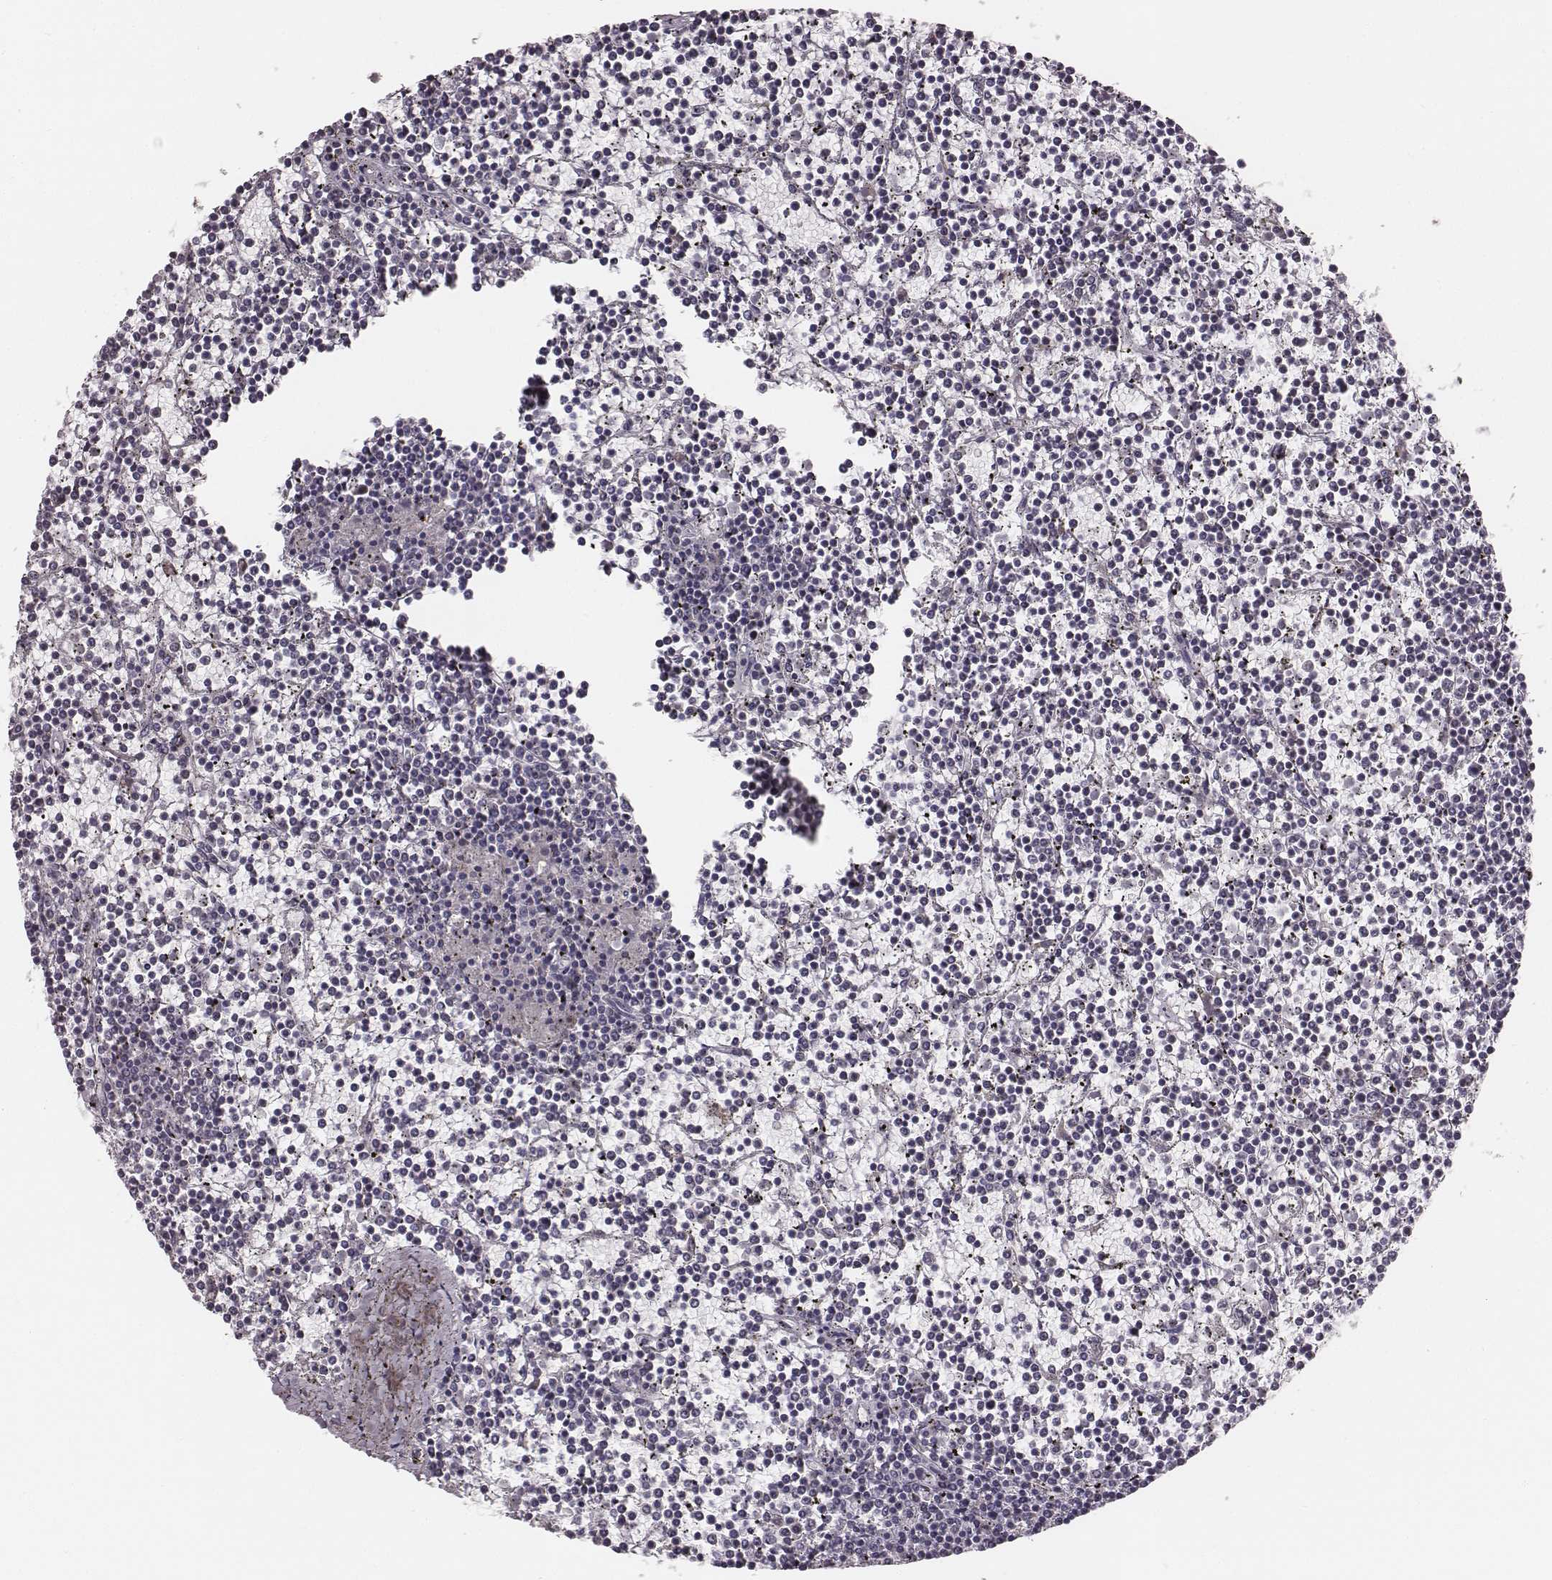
{"staining": {"intensity": "negative", "quantity": "none", "location": "none"}, "tissue": "lymphoma", "cell_type": "Tumor cells", "image_type": "cancer", "snomed": [{"axis": "morphology", "description": "Malignant lymphoma, non-Hodgkin's type, Low grade"}, {"axis": "topography", "description": "Spleen"}], "caption": "An IHC micrograph of lymphoma is shown. There is no staining in tumor cells of lymphoma. (DAB (3,3'-diaminobenzidine) immunohistochemistry, high magnification).", "gene": "UBL4B", "patient": {"sex": "female", "age": 19}}